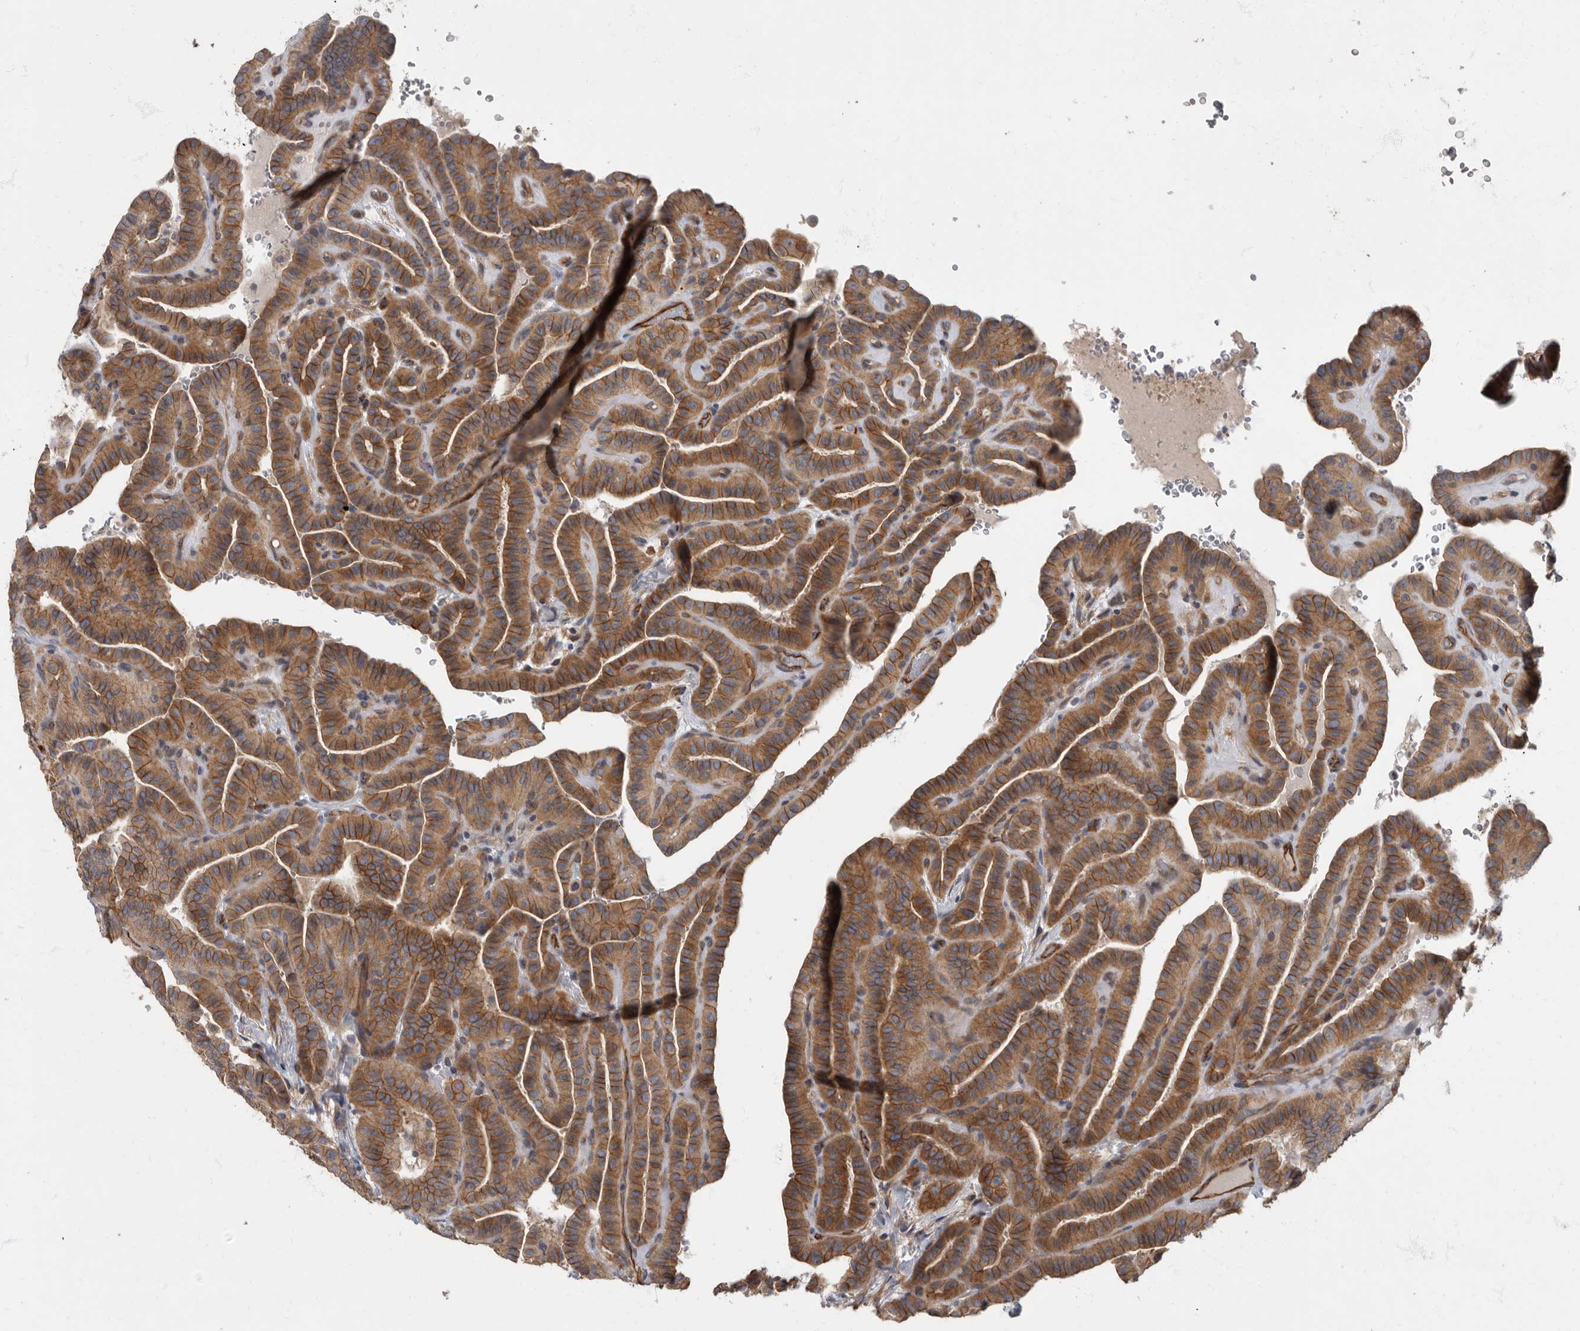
{"staining": {"intensity": "moderate", "quantity": ">75%", "location": "cytoplasmic/membranous"}, "tissue": "thyroid cancer", "cell_type": "Tumor cells", "image_type": "cancer", "snomed": [{"axis": "morphology", "description": "Papillary adenocarcinoma, NOS"}, {"axis": "topography", "description": "Thyroid gland"}], "caption": "A brown stain labels moderate cytoplasmic/membranous staining of a protein in papillary adenocarcinoma (thyroid) tumor cells.", "gene": "PDK1", "patient": {"sex": "male", "age": 77}}